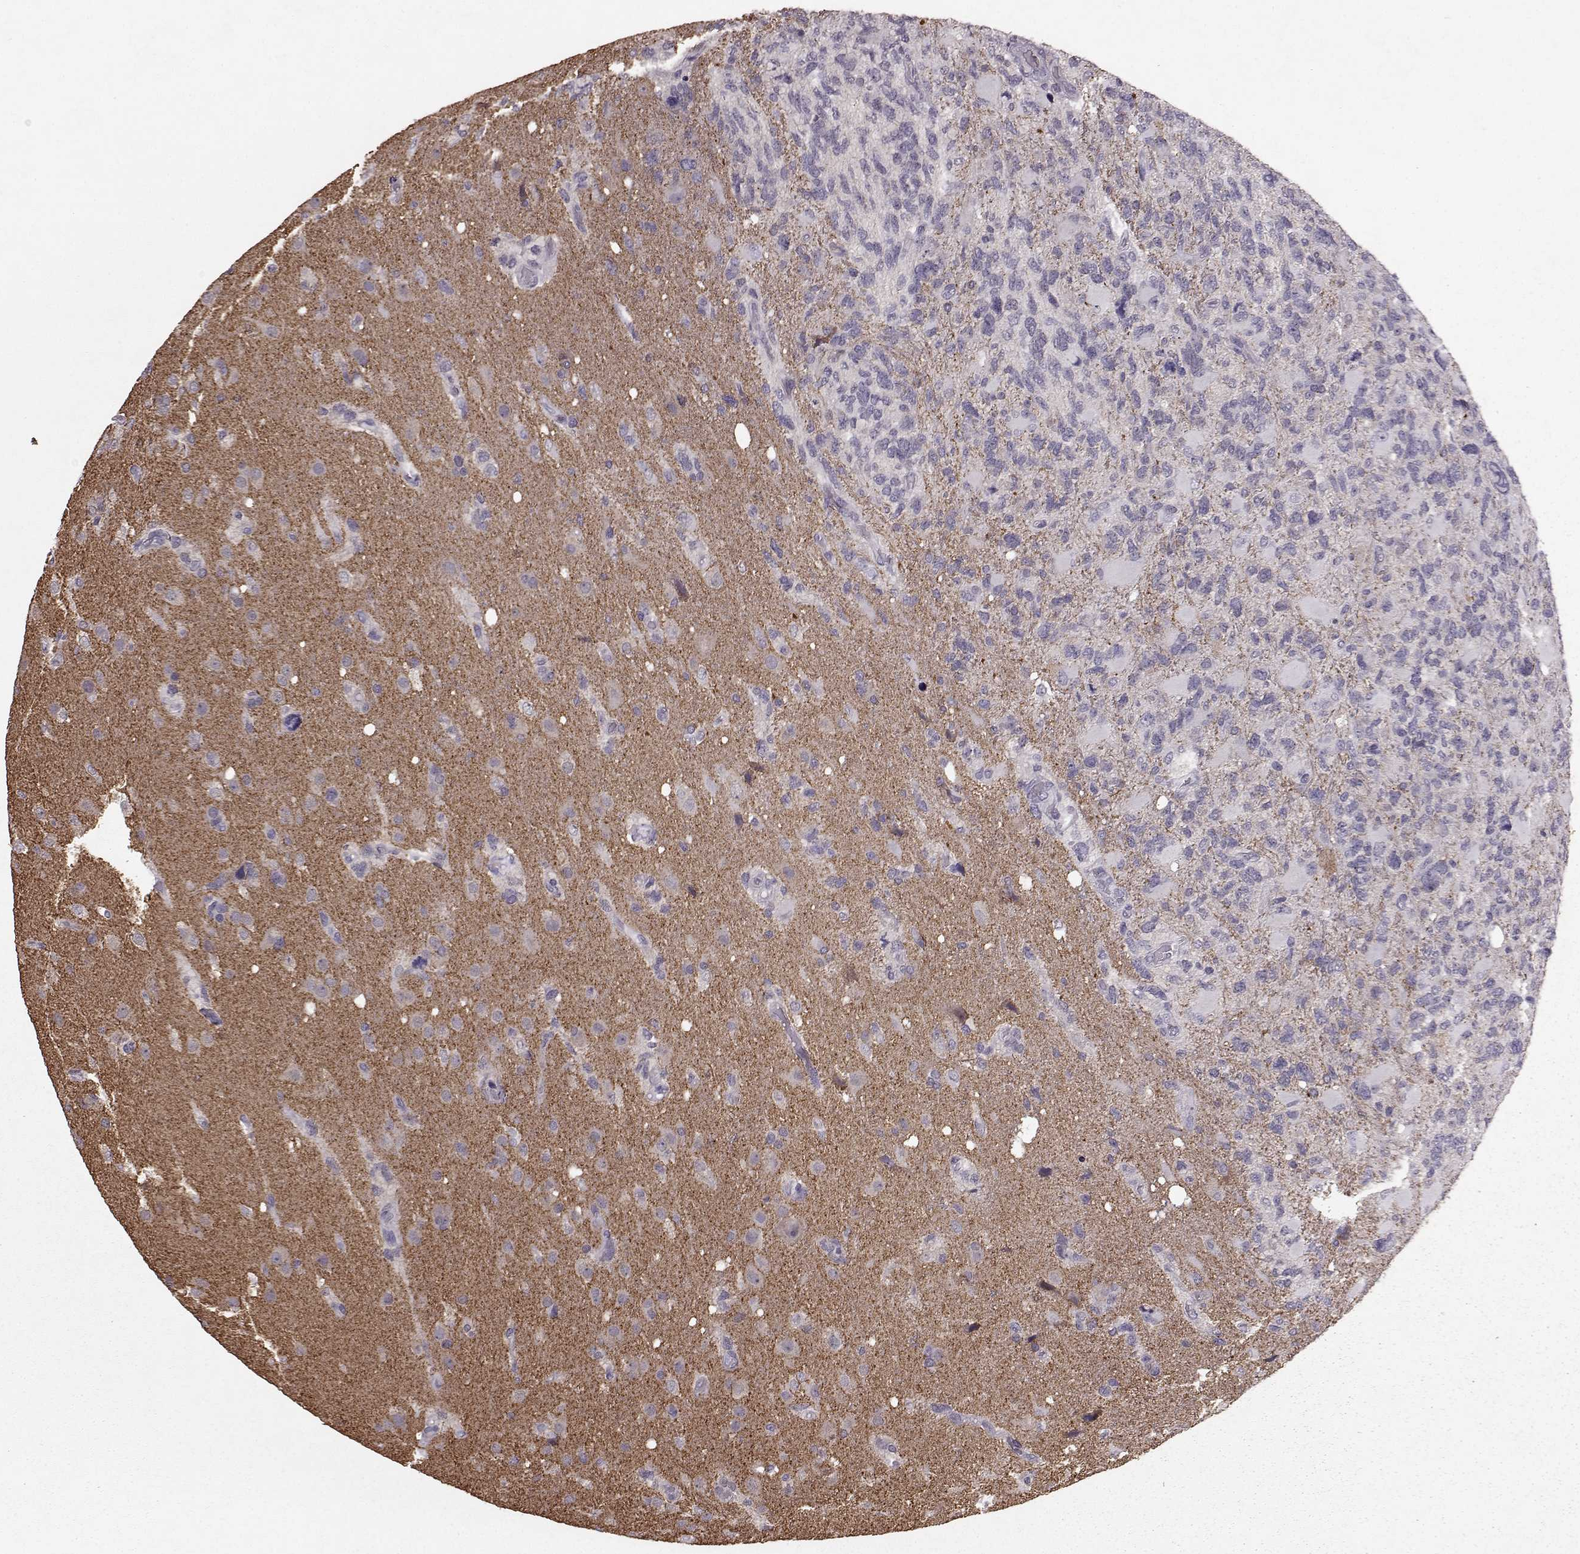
{"staining": {"intensity": "negative", "quantity": "none", "location": "none"}, "tissue": "glioma", "cell_type": "Tumor cells", "image_type": "cancer", "snomed": [{"axis": "morphology", "description": "Glioma, malignant, High grade"}, {"axis": "topography", "description": "Brain"}], "caption": "The photomicrograph reveals no staining of tumor cells in malignant high-grade glioma. (IHC, brightfield microscopy, high magnification).", "gene": "FRRS1L", "patient": {"sex": "female", "age": 71}}